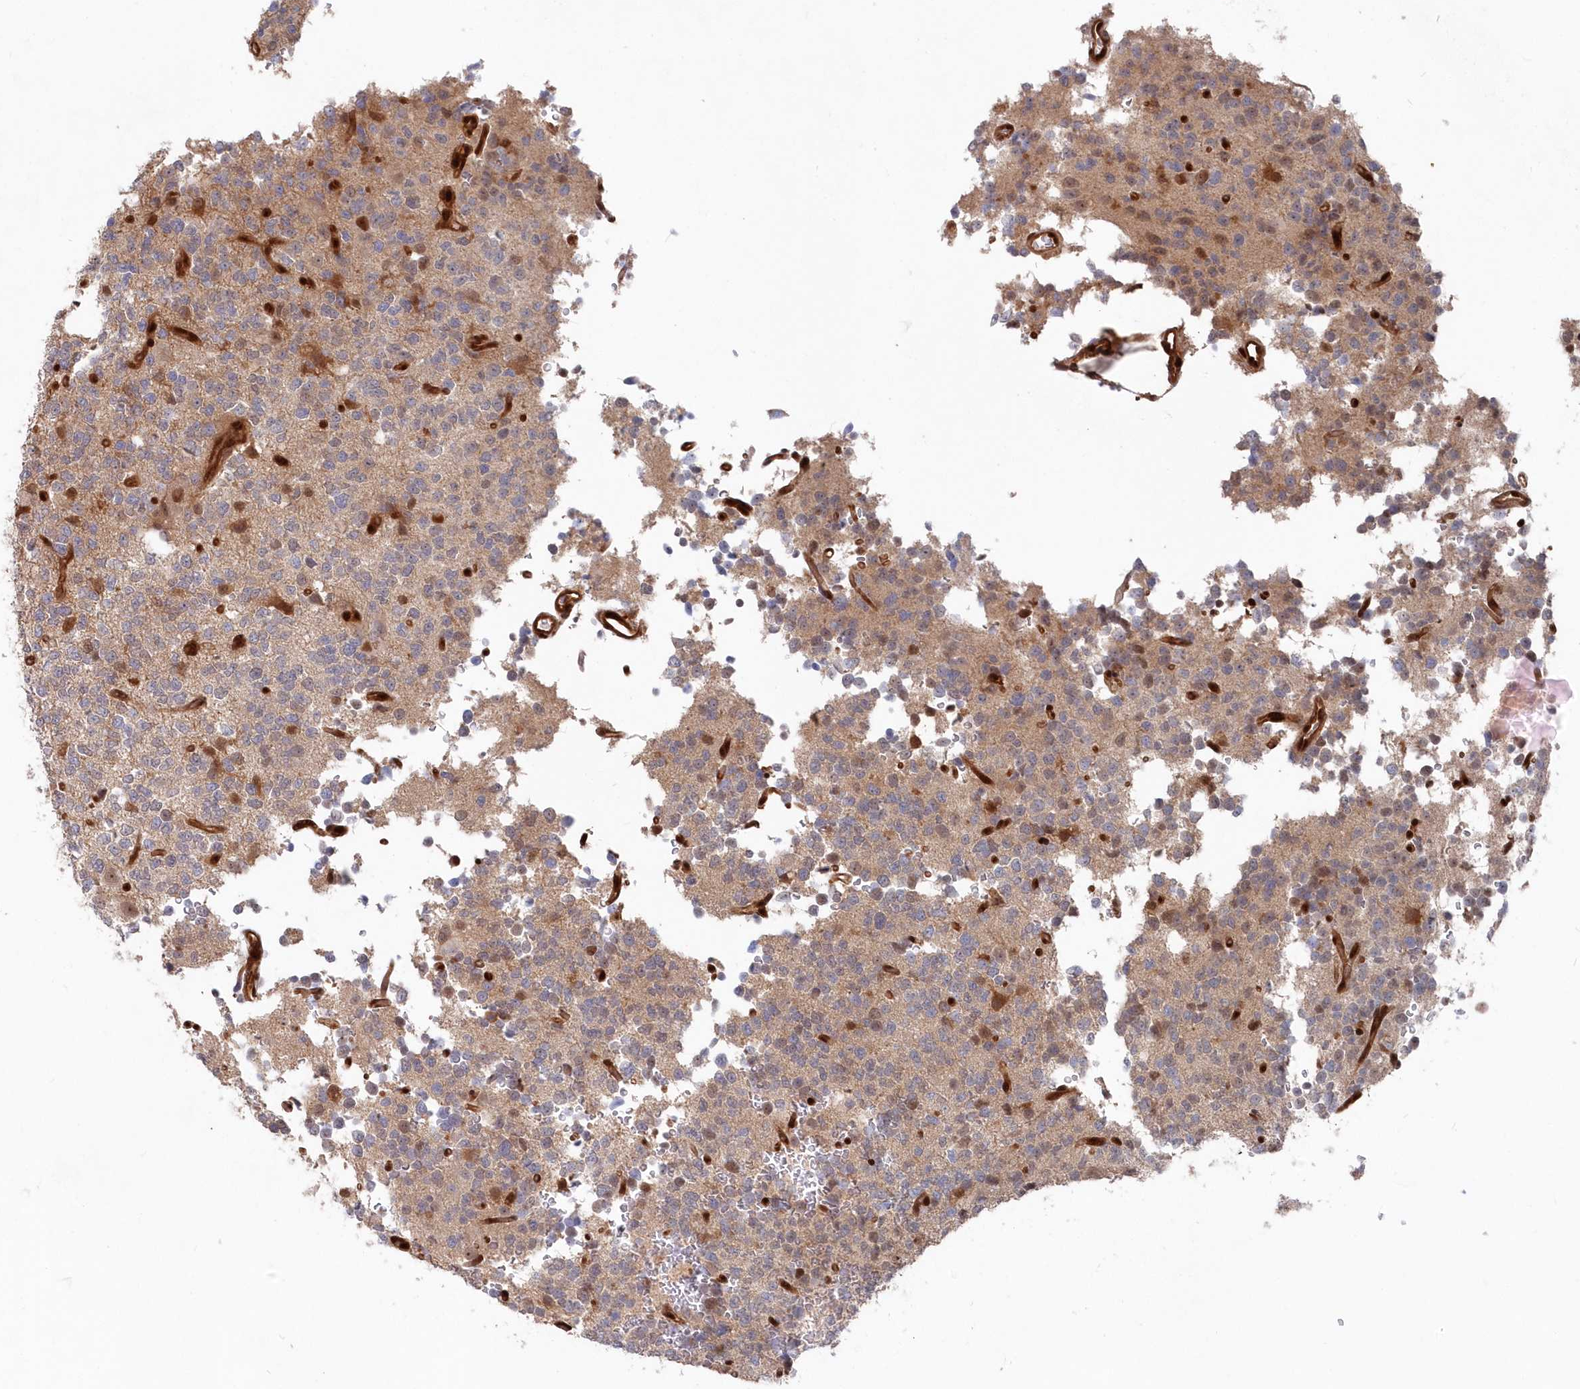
{"staining": {"intensity": "weak", "quantity": "<25%", "location": "cytoplasmic/membranous"}, "tissue": "glioma", "cell_type": "Tumor cells", "image_type": "cancer", "snomed": [{"axis": "morphology", "description": "Glioma, malignant, High grade"}, {"axis": "topography", "description": "Brain"}], "caption": "Malignant high-grade glioma stained for a protein using IHC reveals no positivity tumor cells.", "gene": "ABHD14B", "patient": {"sex": "female", "age": 62}}